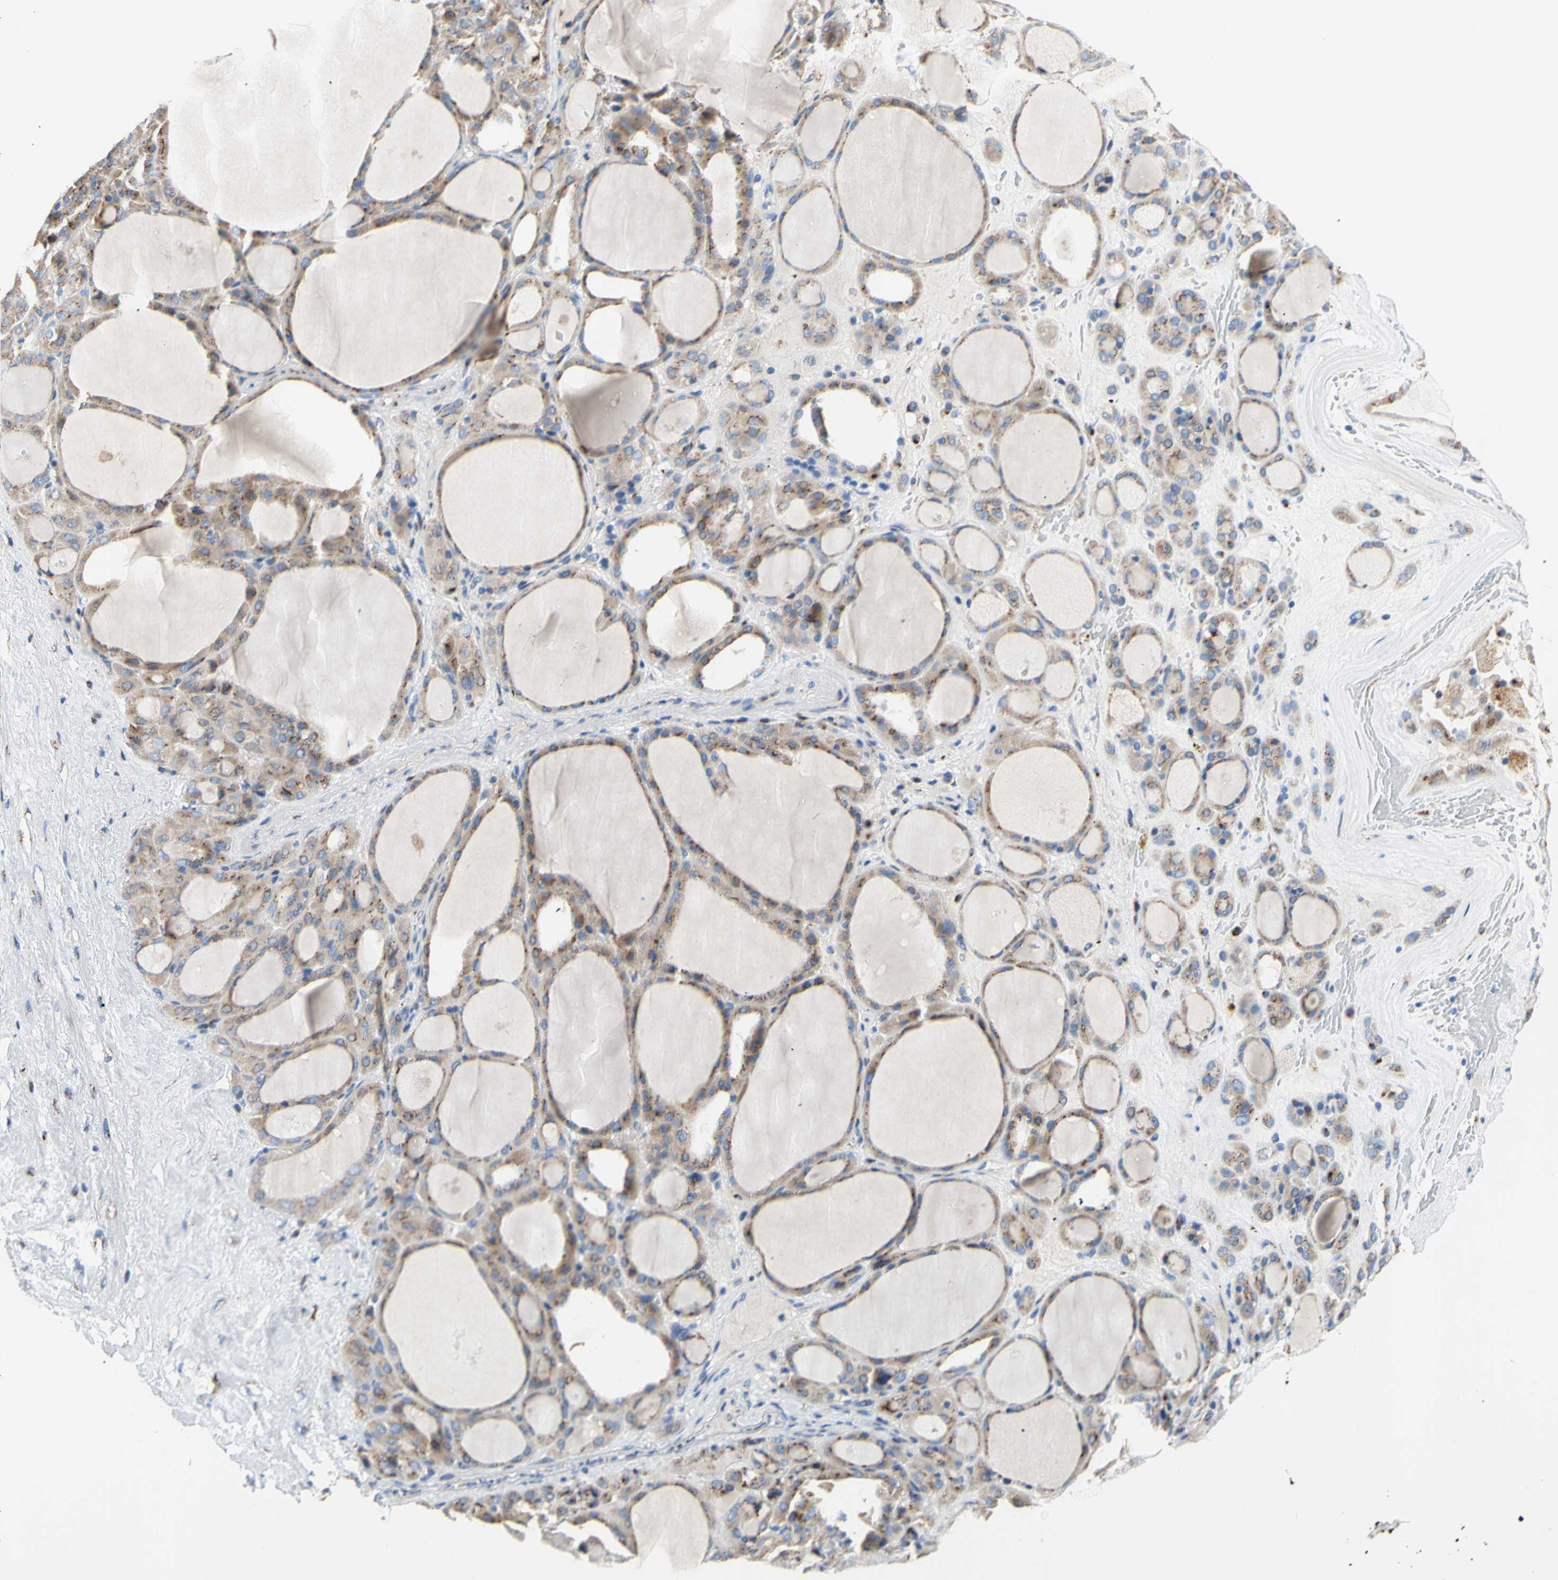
{"staining": {"intensity": "weak", "quantity": "25%-75%", "location": "cytoplasmic/membranous"}, "tissue": "thyroid gland", "cell_type": "Glandular cells", "image_type": "normal", "snomed": [{"axis": "morphology", "description": "Normal tissue, NOS"}, {"axis": "morphology", "description": "Carcinoma, NOS"}, {"axis": "topography", "description": "Thyroid gland"}], "caption": "IHC photomicrograph of normal thyroid gland: human thyroid gland stained using immunohistochemistry reveals low levels of weak protein expression localized specifically in the cytoplasmic/membranous of glandular cells, appearing as a cytoplasmic/membranous brown color.", "gene": "GALNT2", "patient": {"sex": "female", "age": 86}}